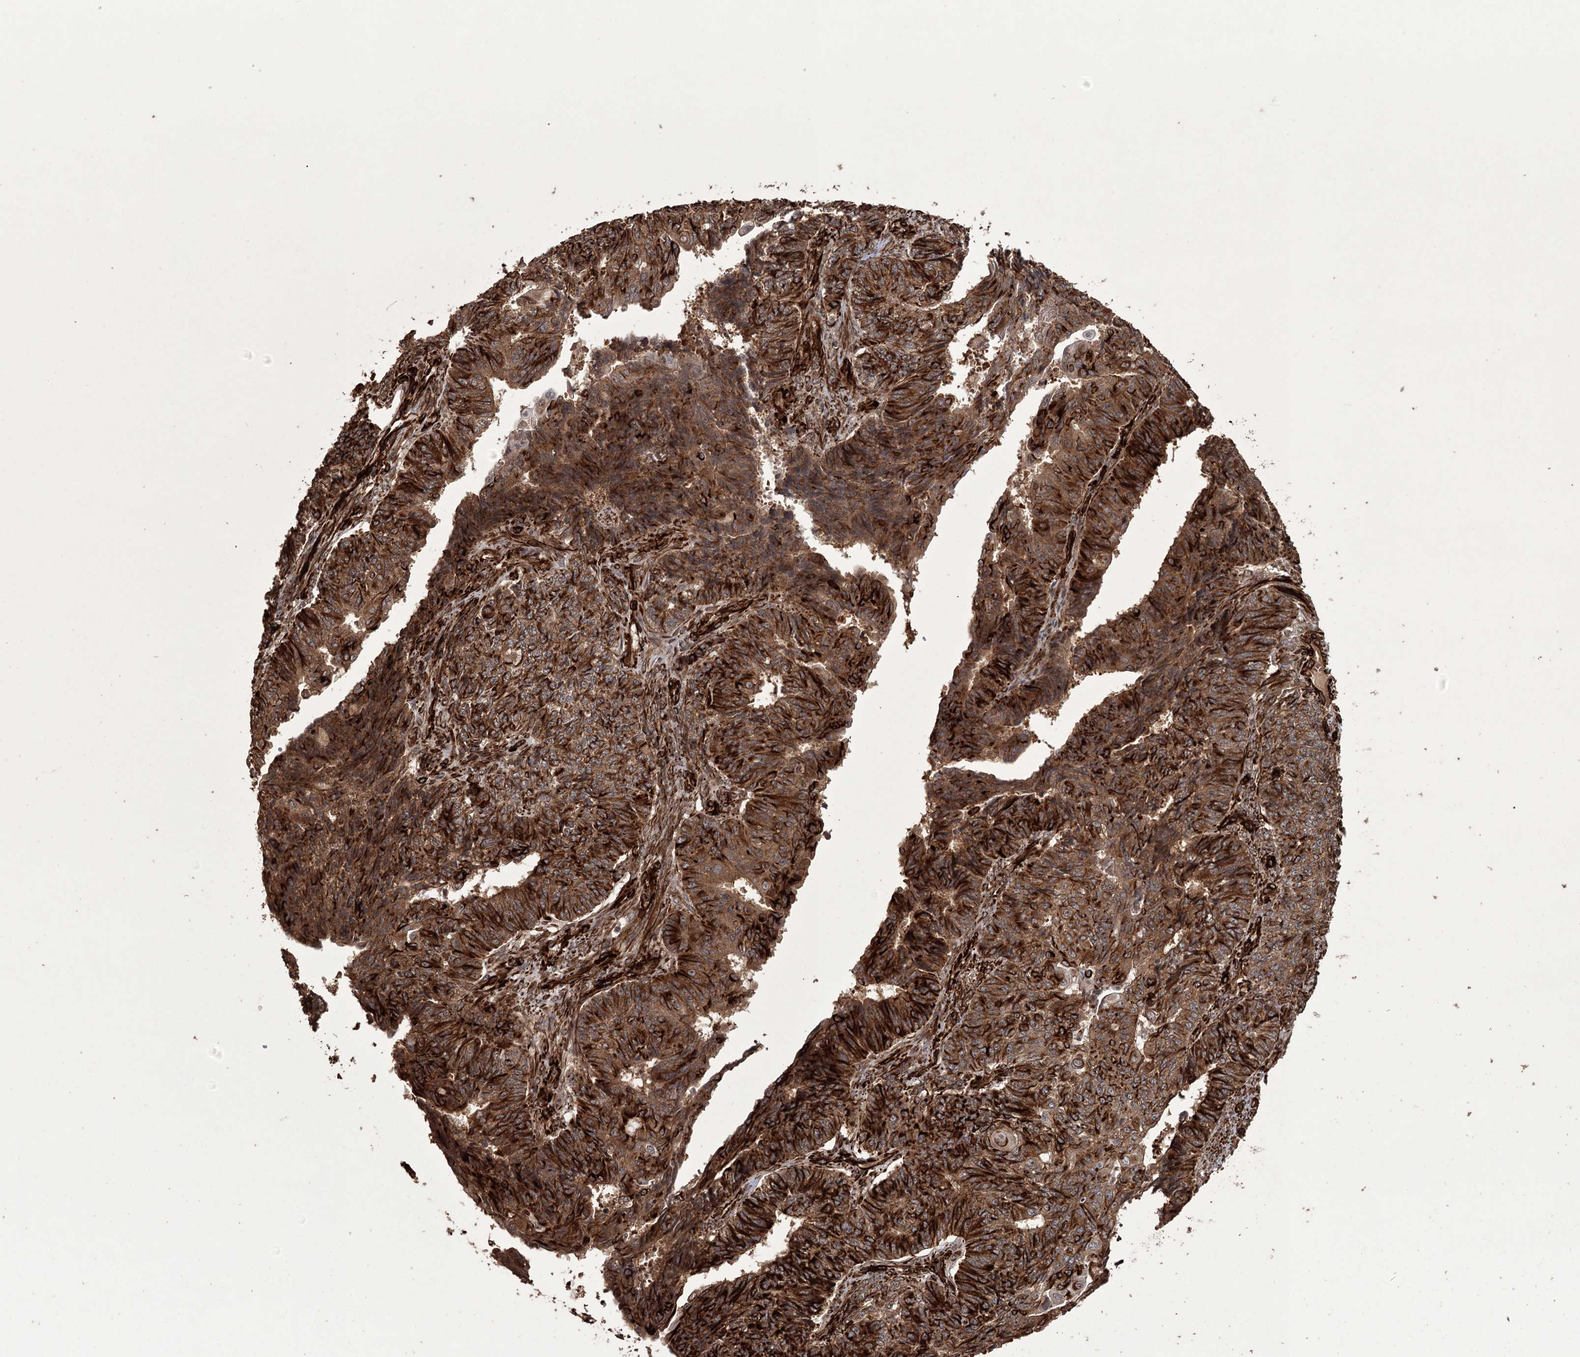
{"staining": {"intensity": "strong", "quantity": ">75%", "location": "cytoplasmic/membranous"}, "tissue": "endometrial cancer", "cell_type": "Tumor cells", "image_type": "cancer", "snomed": [{"axis": "morphology", "description": "Adenocarcinoma, NOS"}, {"axis": "topography", "description": "Endometrium"}], "caption": "The micrograph displays a brown stain indicating the presence of a protein in the cytoplasmic/membranous of tumor cells in adenocarcinoma (endometrial).", "gene": "RPAP3", "patient": {"sex": "female", "age": 32}}